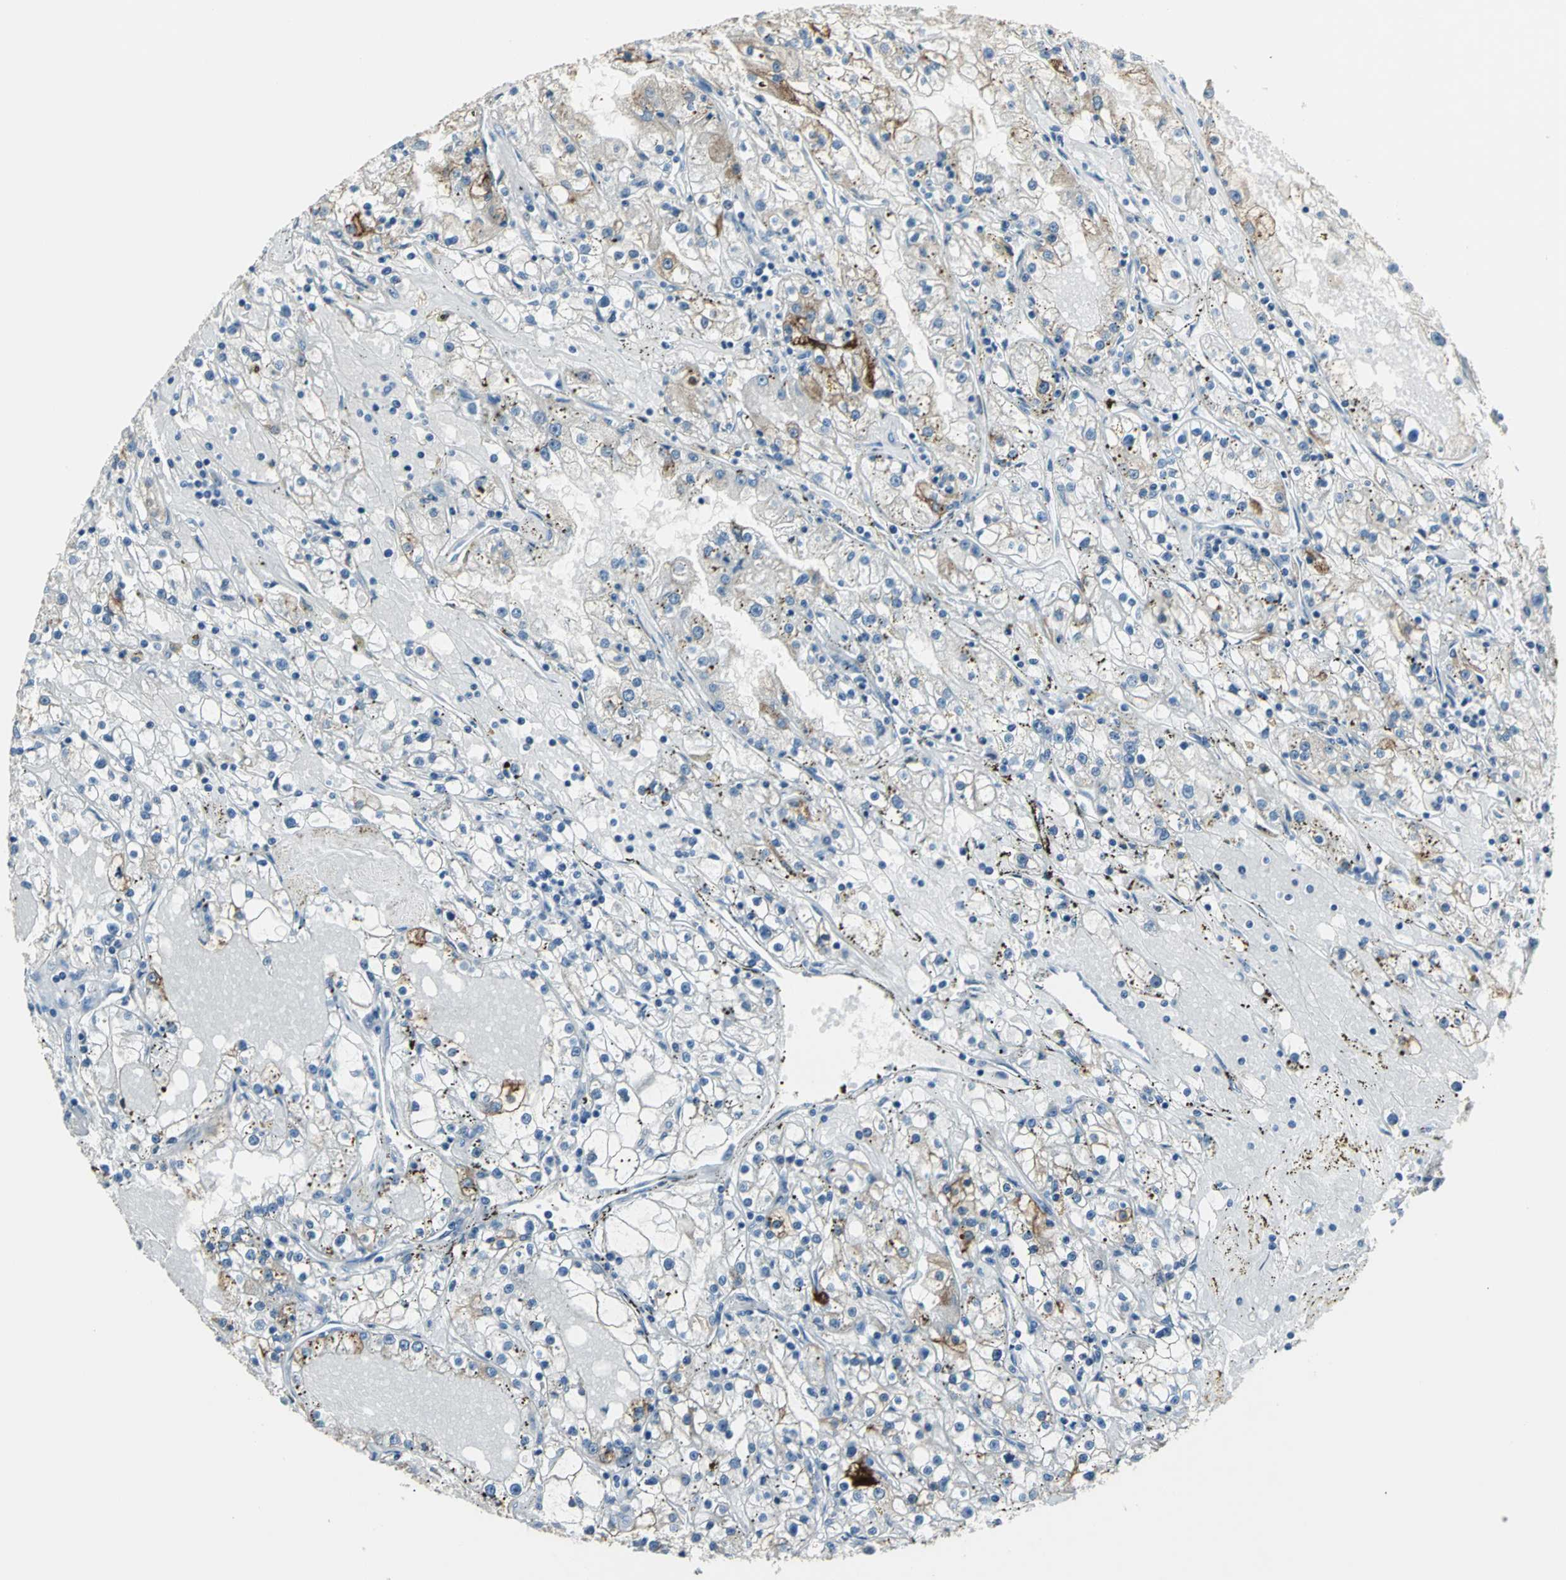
{"staining": {"intensity": "moderate", "quantity": "25%-75%", "location": "cytoplasmic/membranous"}, "tissue": "renal cancer", "cell_type": "Tumor cells", "image_type": "cancer", "snomed": [{"axis": "morphology", "description": "Adenocarcinoma, NOS"}, {"axis": "topography", "description": "Kidney"}], "caption": "Immunohistochemistry (IHC) staining of renal cancer (adenocarcinoma), which exhibits medium levels of moderate cytoplasmic/membranous positivity in approximately 25%-75% of tumor cells indicating moderate cytoplasmic/membranous protein expression. The staining was performed using DAB (3,3'-diaminobenzidine) (brown) for protein detection and nuclei were counterstained in hematoxylin (blue).", "gene": "B3GNT2", "patient": {"sex": "male", "age": 56}}